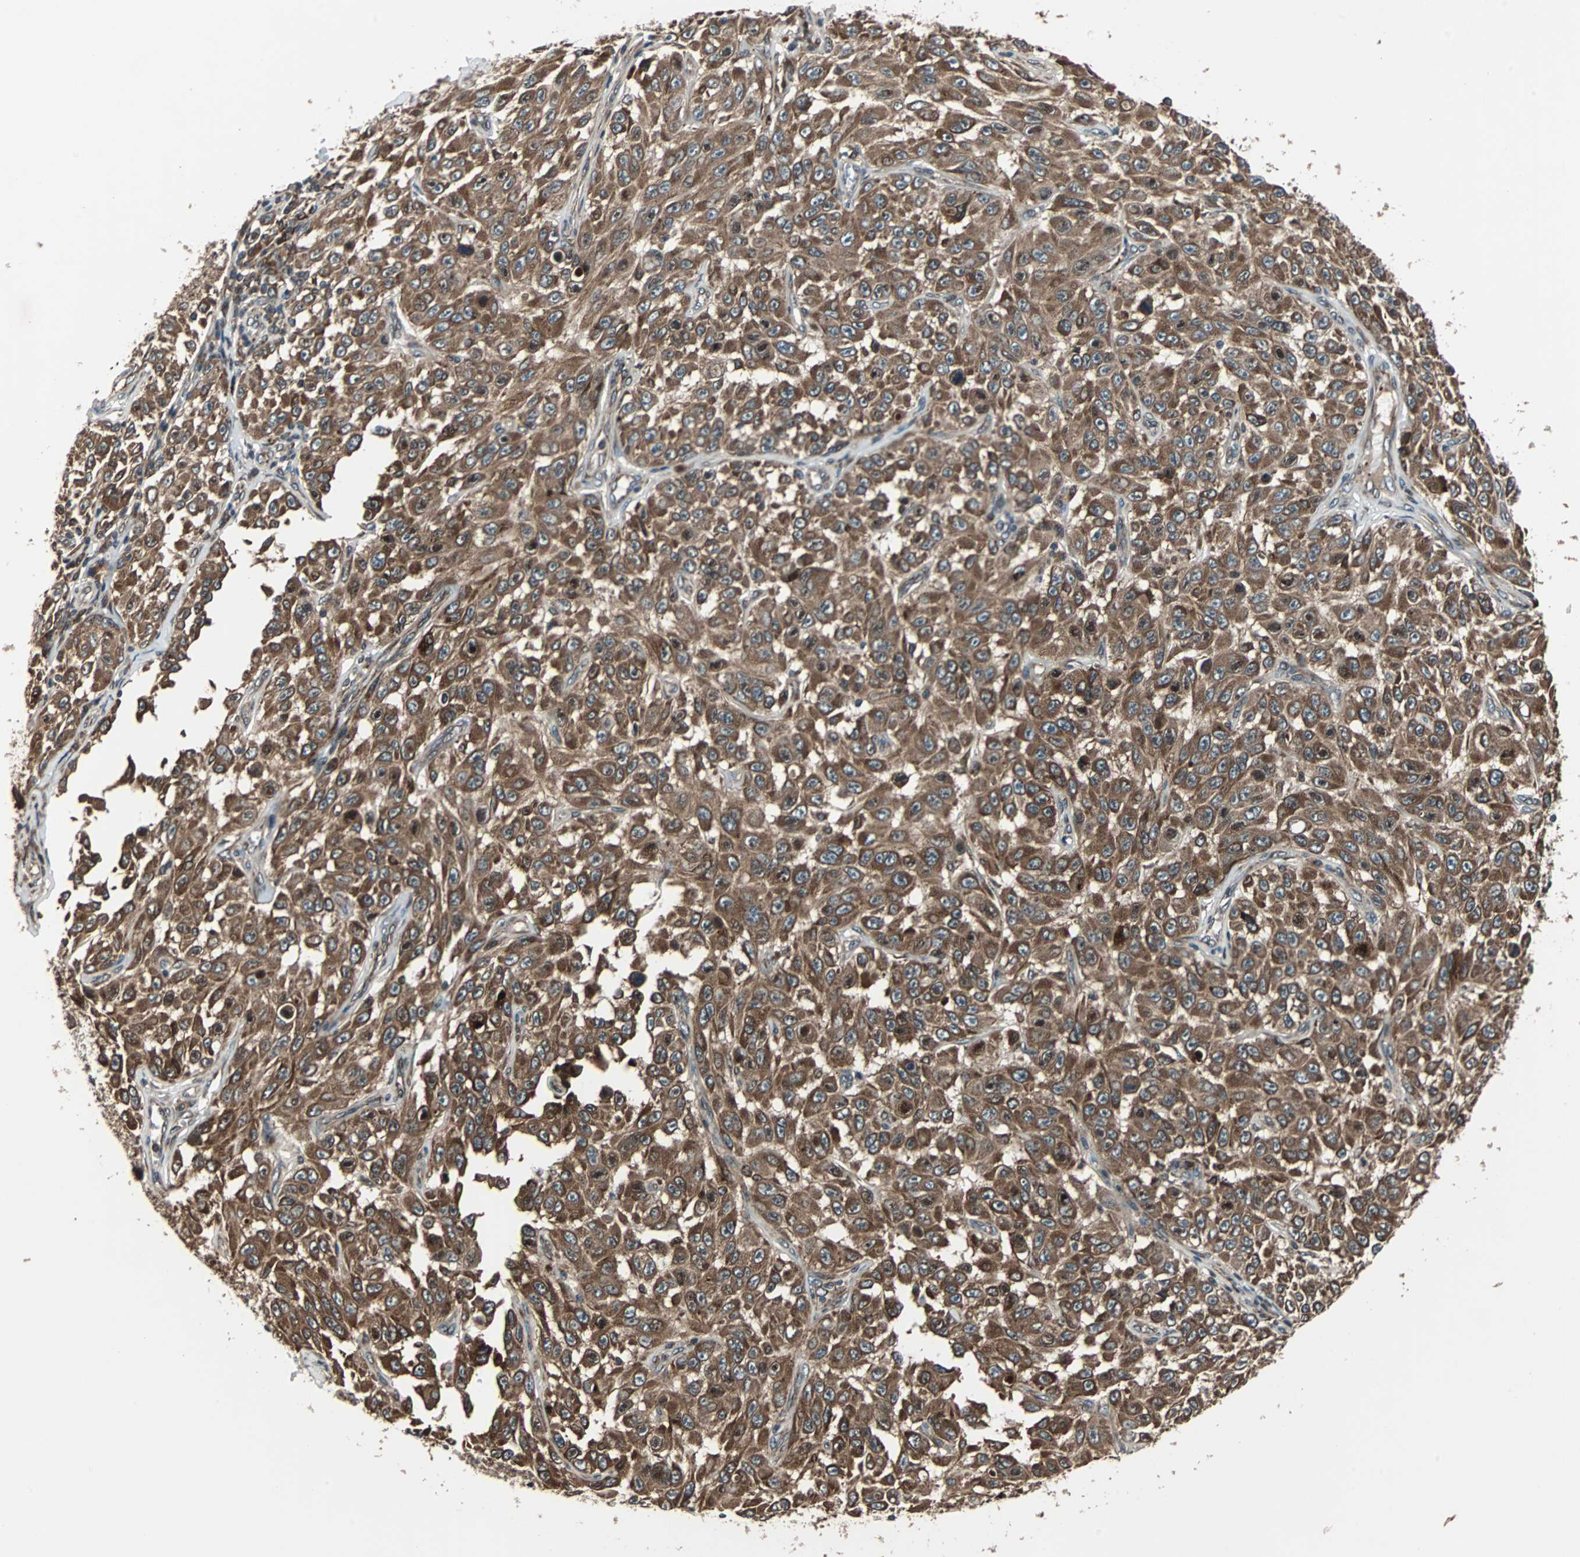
{"staining": {"intensity": "strong", "quantity": ">75%", "location": "cytoplasmic/membranous"}, "tissue": "melanoma", "cell_type": "Tumor cells", "image_type": "cancer", "snomed": [{"axis": "morphology", "description": "Malignant melanoma, NOS"}, {"axis": "topography", "description": "Skin"}], "caption": "Melanoma was stained to show a protein in brown. There is high levels of strong cytoplasmic/membranous positivity in approximately >75% of tumor cells. (DAB = brown stain, brightfield microscopy at high magnification).", "gene": "RAB7A", "patient": {"sex": "male", "age": 30}}